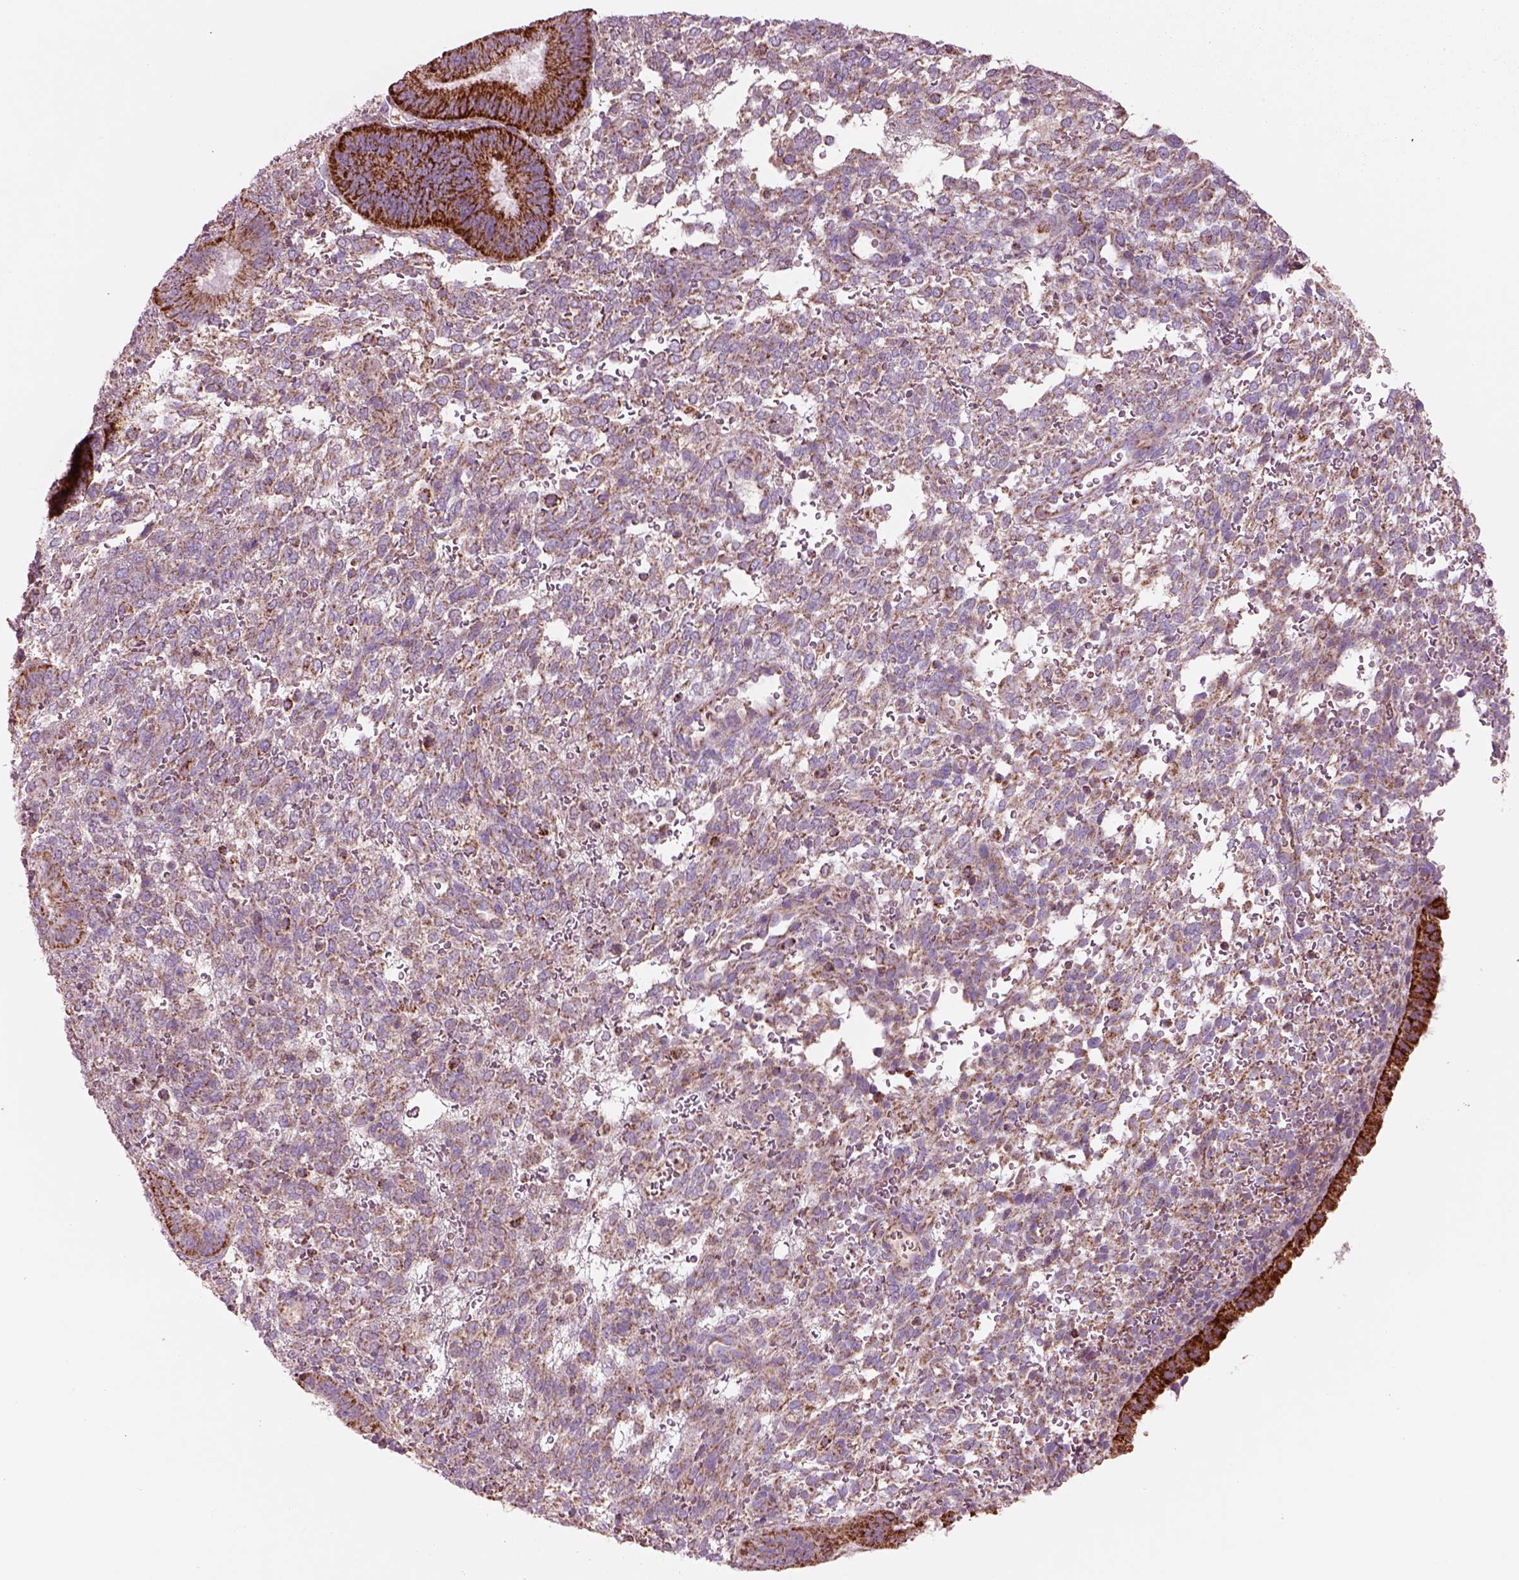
{"staining": {"intensity": "weak", "quantity": ">75%", "location": "cytoplasmic/membranous"}, "tissue": "endometrium", "cell_type": "Cells in endometrial stroma", "image_type": "normal", "snomed": [{"axis": "morphology", "description": "Normal tissue, NOS"}, {"axis": "topography", "description": "Endometrium"}], "caption": "Protein staining by immunohistochemistry (IHC) demonstrates weak cytoplasmic/membranous positivity in approximately >75% of cells in endometrial stroma in benign endometrium.", "gene": "SLC25A24", "patient": {"sex": "female", "age": 39}}